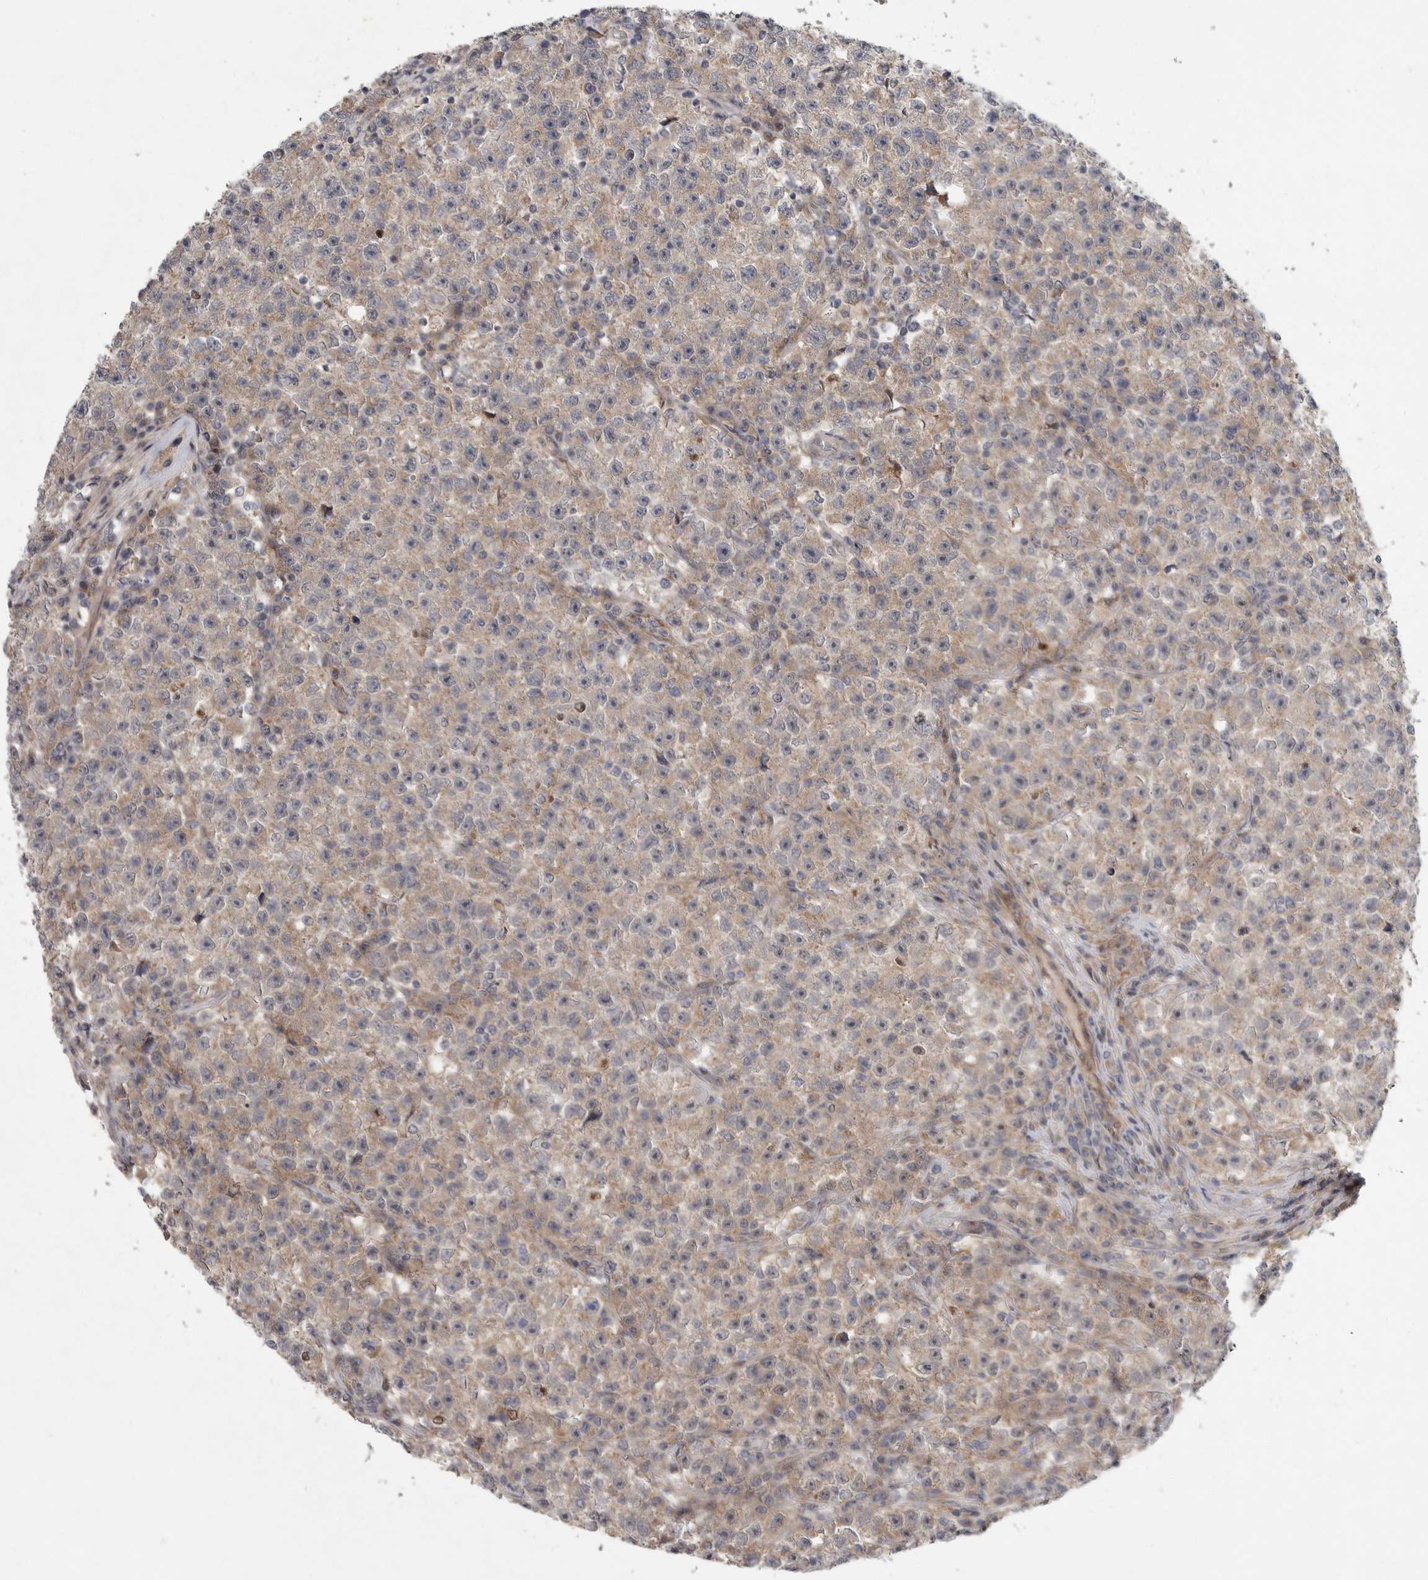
{"staining": {"intensity": "moderate", "quantity": ">75%", "location": "cytoplasmic/membranous"}, "tissue": "testis cancer", "cell_type": "Tumor cells", "image_type": "cancer", "snomed": [{"axis": "morphology", "description": "Seminoma, NOS"}, {"axis": "topography", "description": "Testis"}], "caption": "A medium amount of moderate cytoplasmic/membranous positivity is seen in about >75% of tumor cells in seminoma (testis) tissue.", "gene": "FBXO43", "patient": {"sex": "male", "age": 22}}